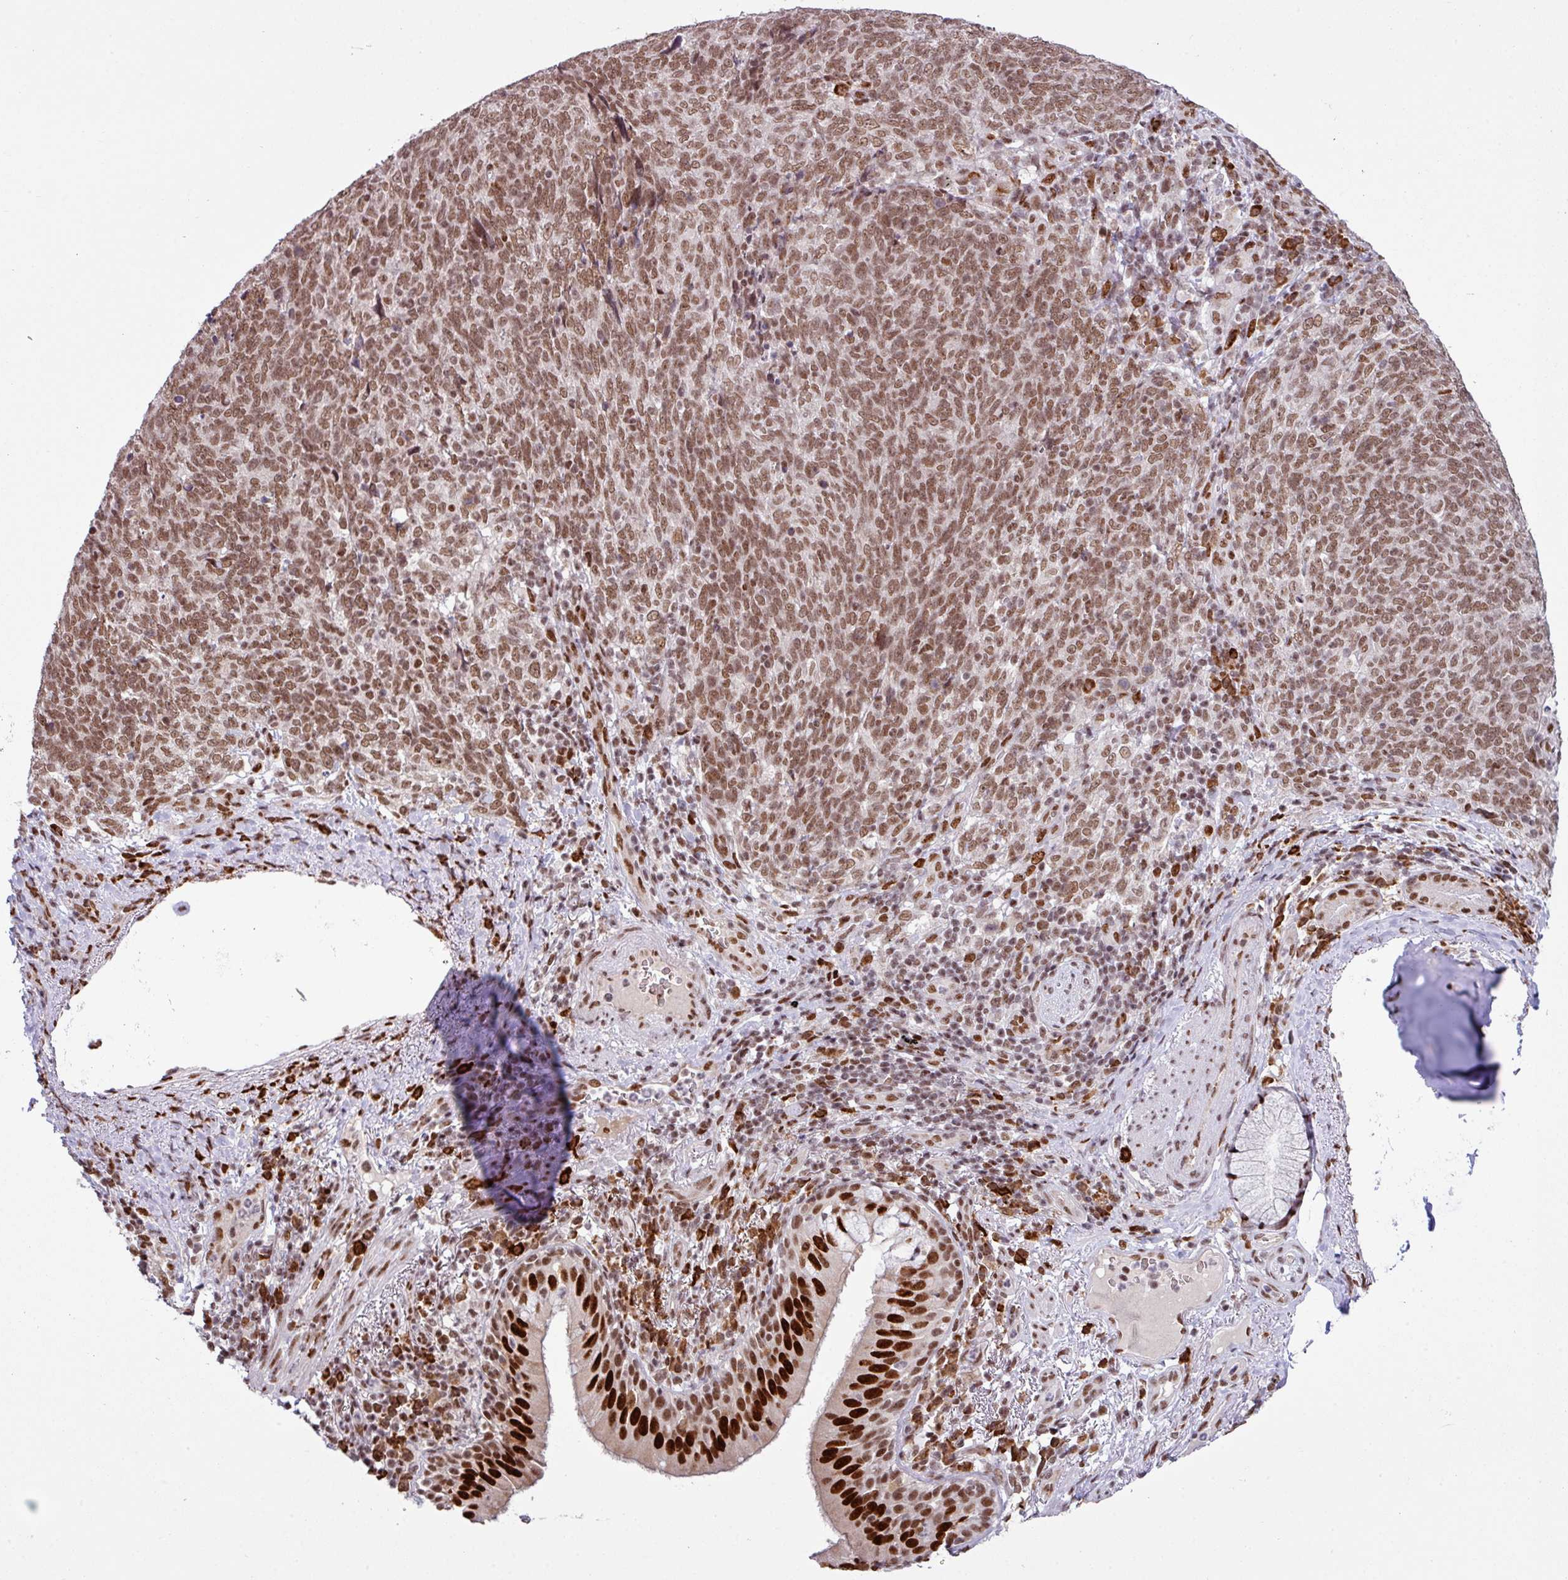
{"staining": {"intensity": "moderate", "quantity": ">75%", "location": "nuclear"}, "tissue": "lung cancer", "cell_type": "Tumor cells", "image_type": "cancer", "snomed": [{"axis": "morphology", "description": "Squamous cell carcinoma, NOS"}, {"axis": "topography", "description": "Lung"}], "caption": "A micrograph showing moderate nuclear expression in approximately >75% of tumor cells in lung cancer, as visualized by brown immunohistochemical staining.", "gene": "PRDM5", "patient": {"sex": "female", "age": 72}}